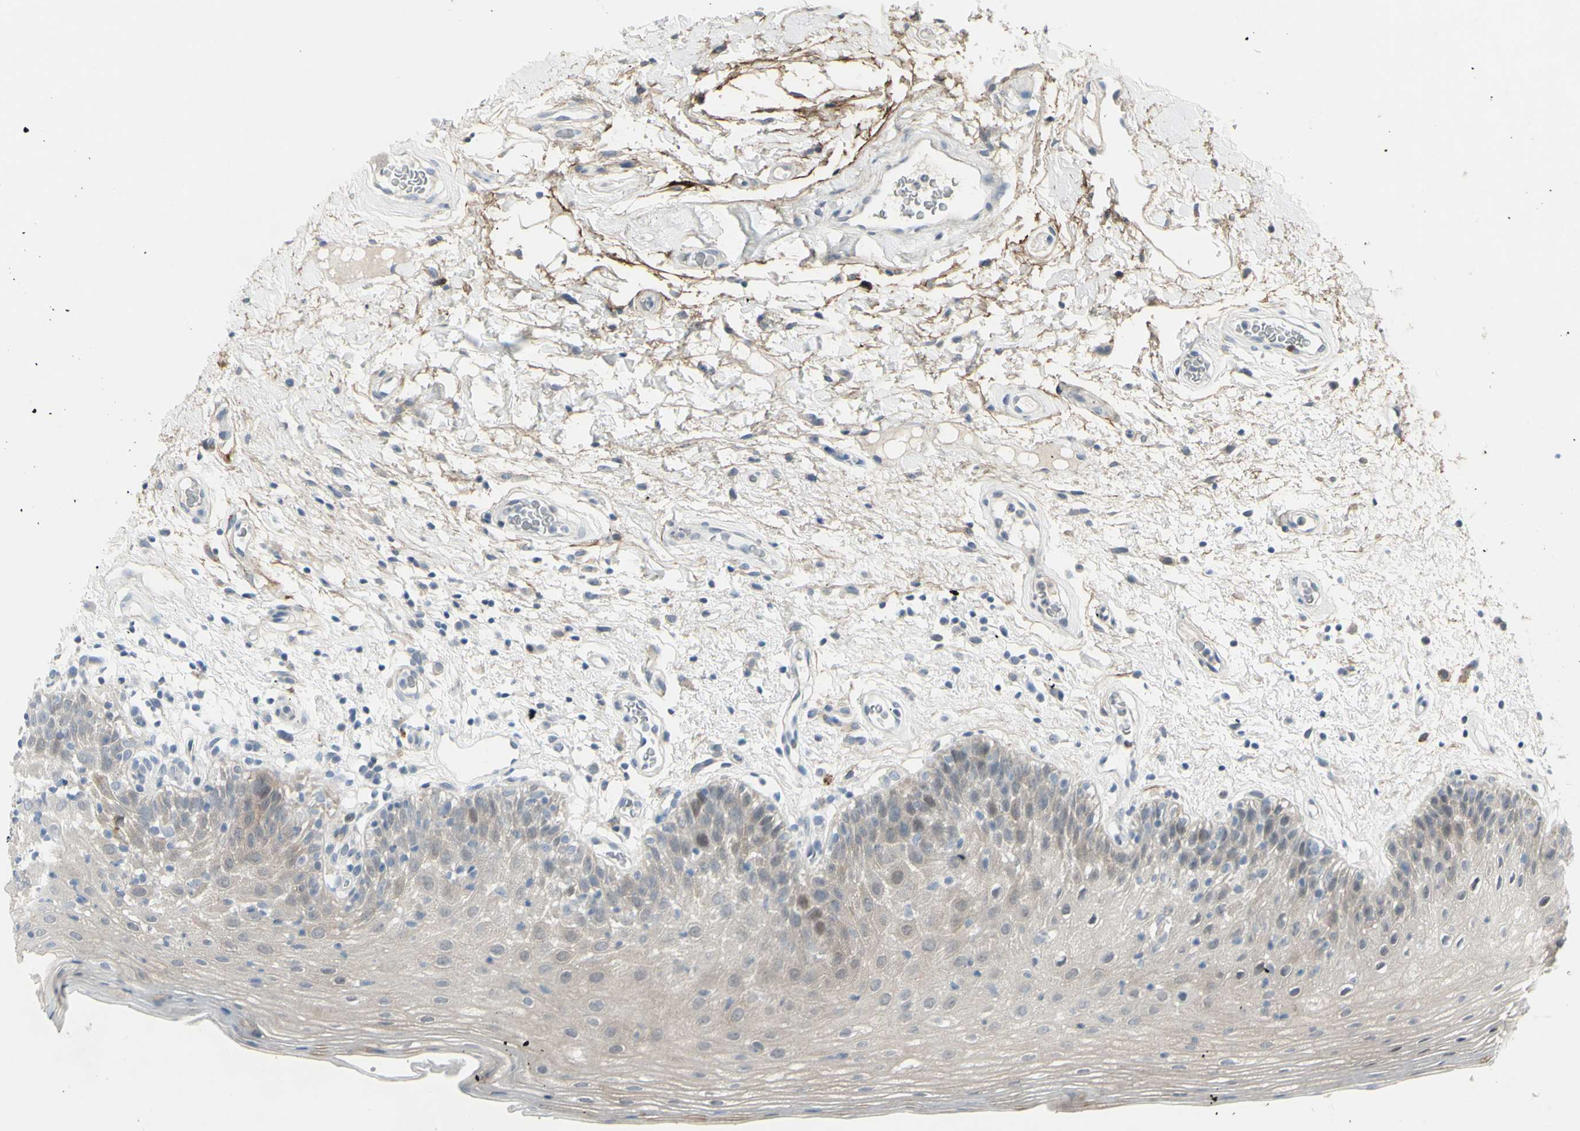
{"staining": {"intensity": "weak", "quantity": "<25%", "location": "cytoplasmic/membranous"}, "tissue": "oral mucosa", "cell_type": "Squamous epithelial cells", "image_type": "normal", "snomed": [{"axis": "morphology", "description": "Normal tissue, NOS"}, {"axis": "morphology", "description": "Squamous cell carcinoma, NOS"}, {"axis": "topography", "description": "Skeletal muscle"}, {"axis": "topography", "description": "Oral tissue"}, {"axis": "topography", "description": "Head-Neck"}], "caption": "Immunohistochemistry (IHC) of benign human oral mucosa demonstrates no expression in squamous epithelial cells.", "gene": "ETNK1", "patient": {"sex": "male", "age": 71}}